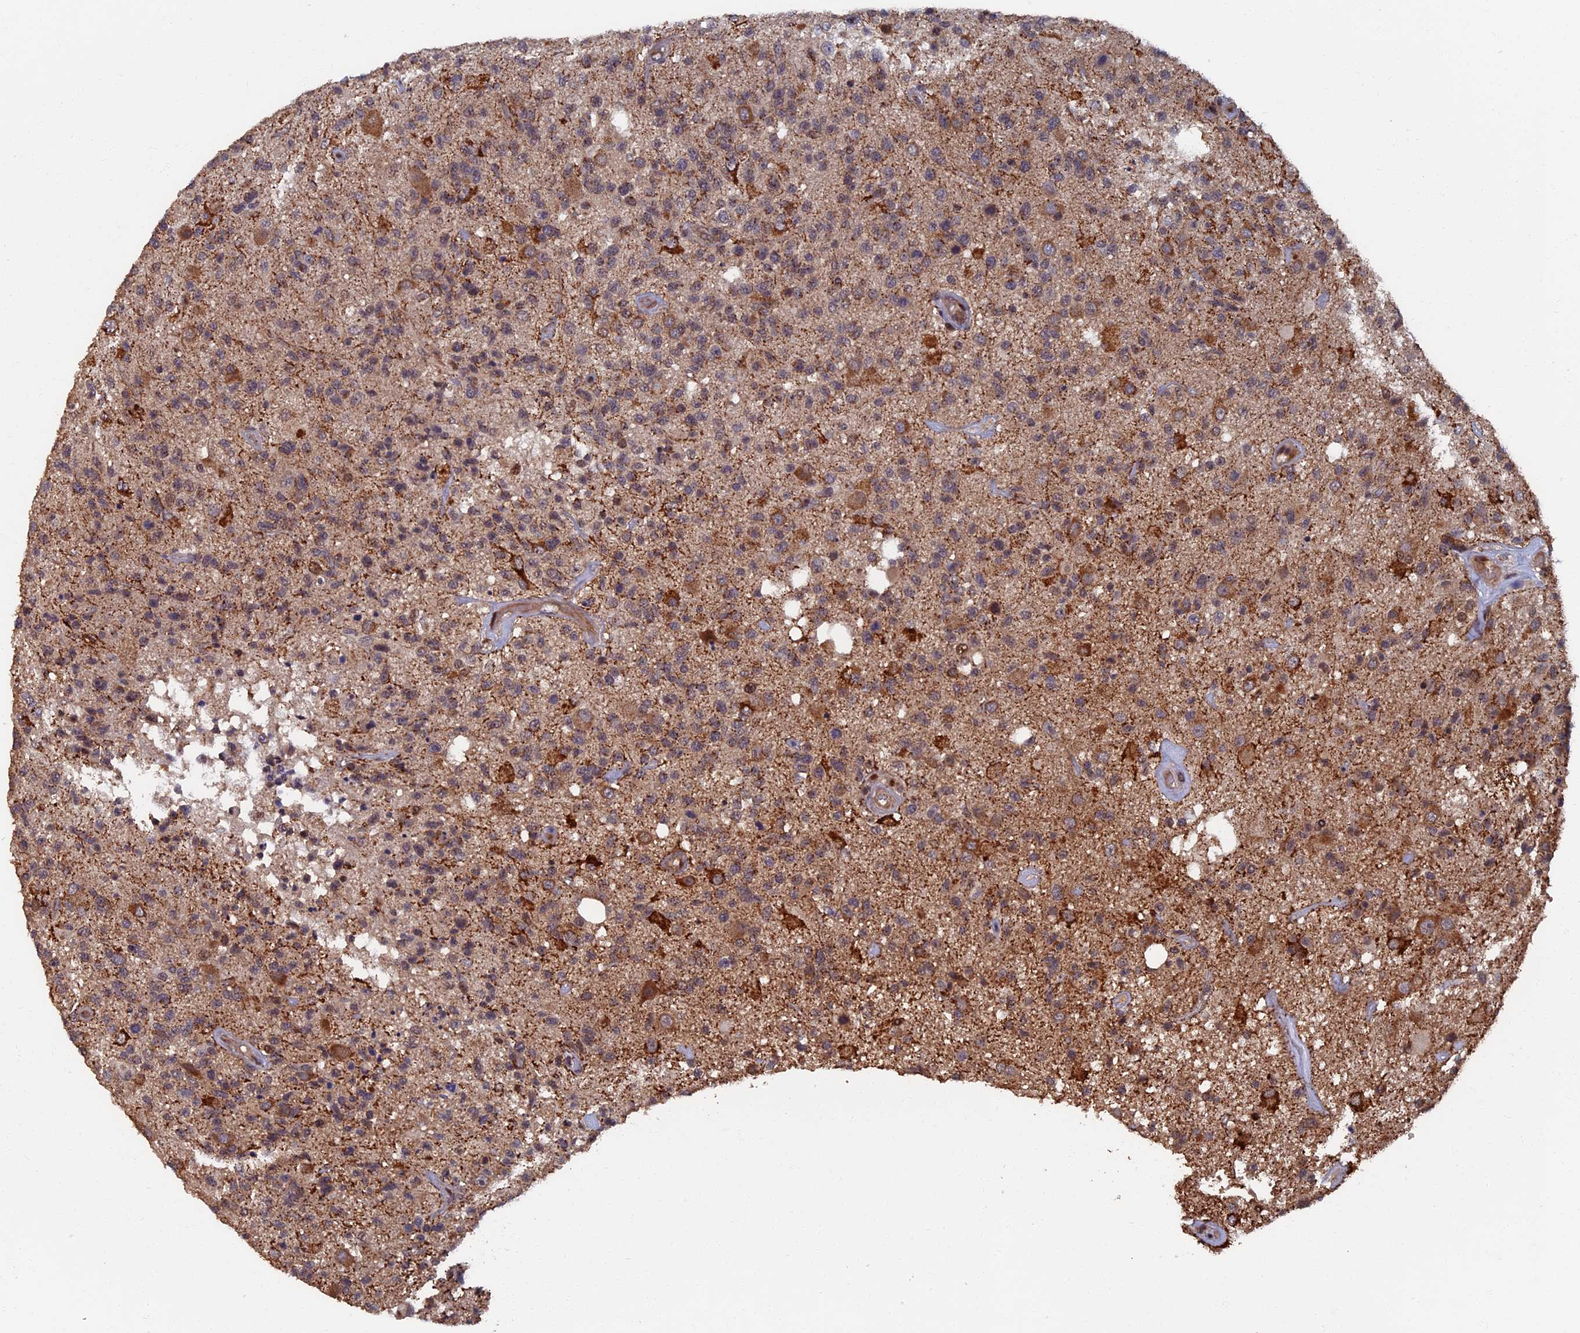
{"staining": {"intensity": "moderate", "quantity": "<25%", "location": "cytoplasmic/membranous"}, "tissue": "glioma", "cell_type": "Tumor cells", "image_type": "cancer", "snomed": [{"axis": "morphology", "description": "Glioma, malignant, High grade"}, {"axis": "morphology", "description": "Glioblastoma, NOS"}, {"axis": "topography", "description": "Brain"}], "caption": "About <25% of tumor cells in human glioblastoma show moderate cytoplasmic/membranous protein positivity as visualized by brown immunohistochemical staining.", "gene": "RASGRF1", "patient": {"sex": "male", "age": 60}}